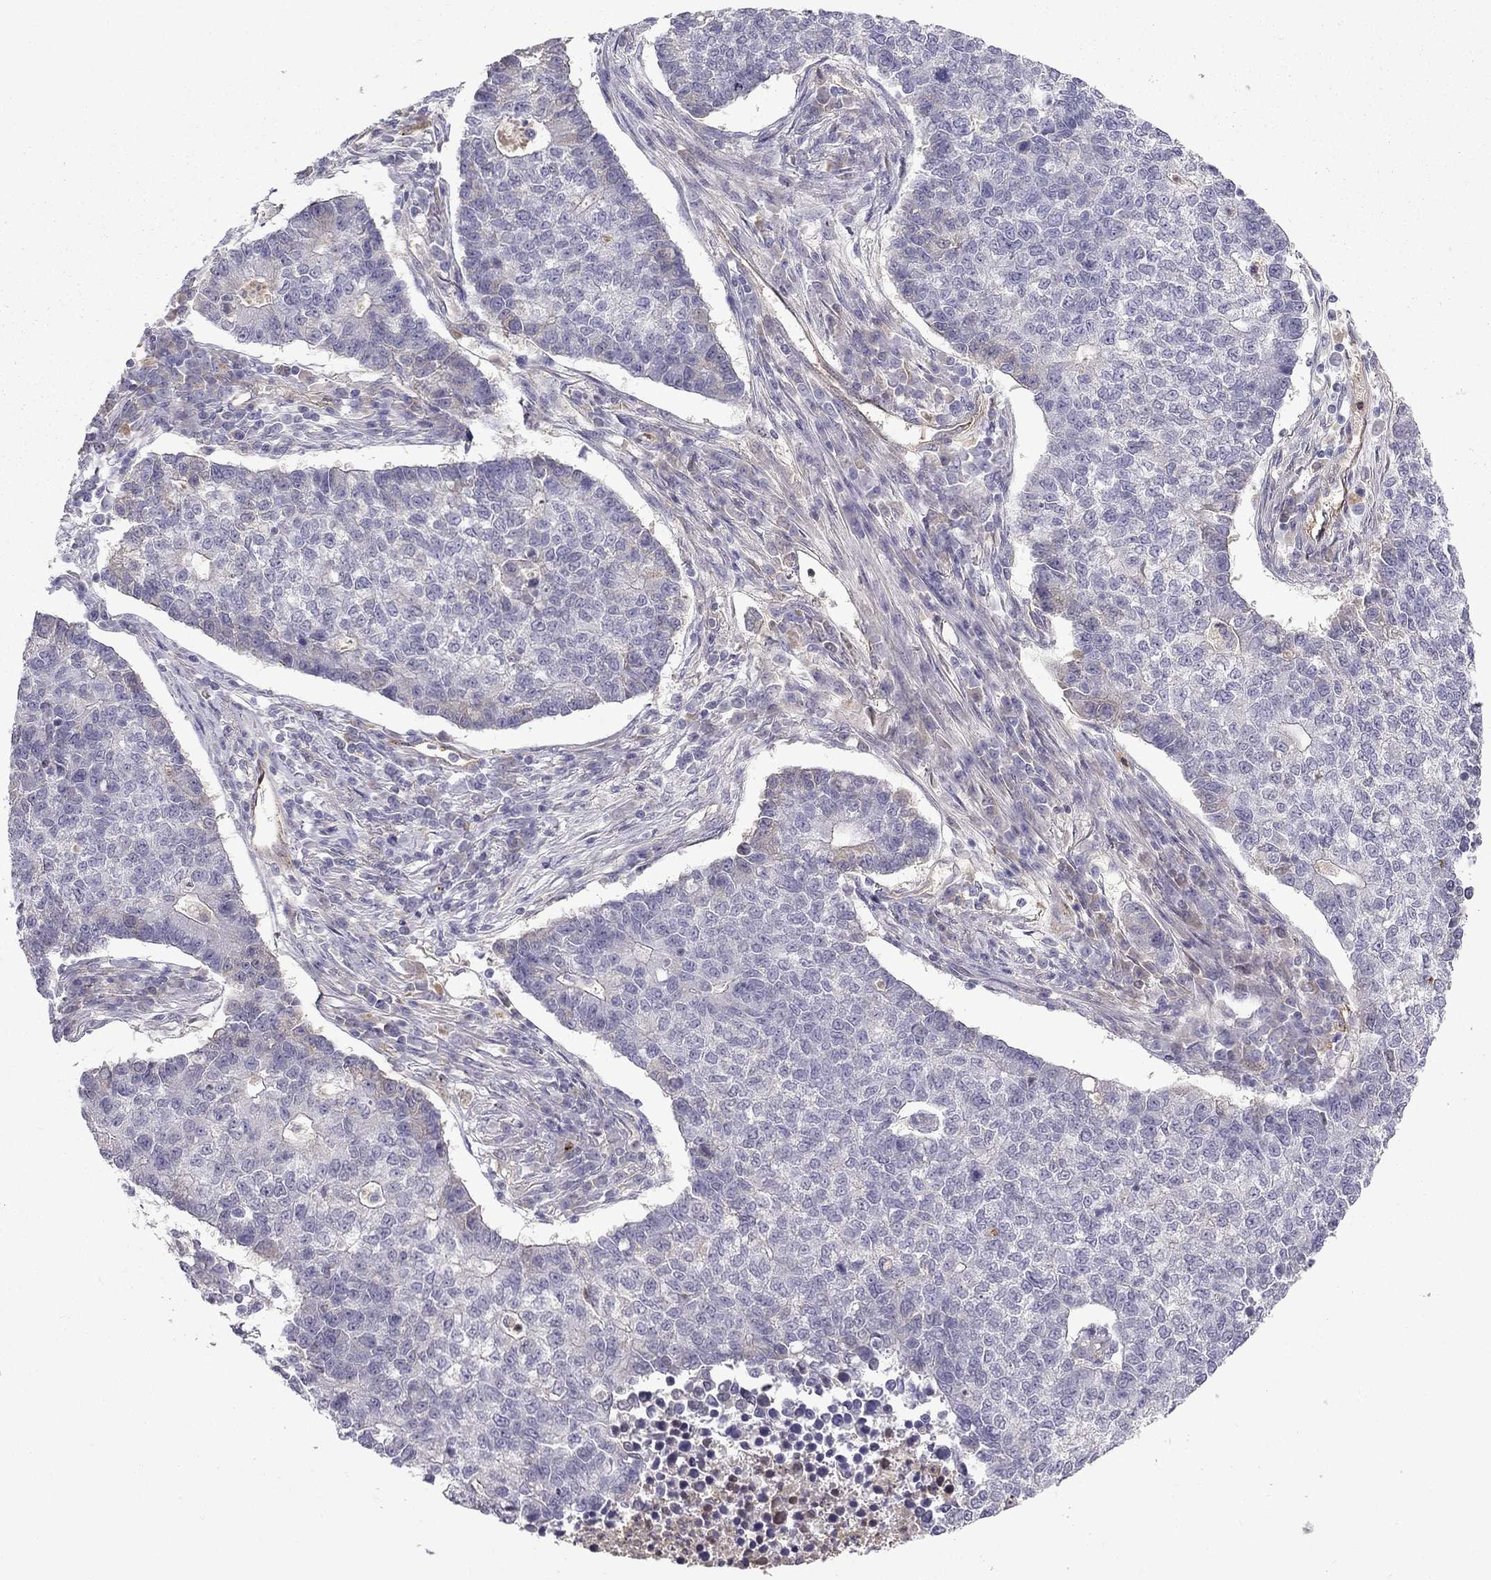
{"staining": {"intensity": "negative", "quantity": "none", "location": "none"}, "tissue": "lung cancer", "cell_type": "Tumor cells", "image_type": "cancer", "snomed": [{"axis": "morphology", "description": "Adenocarcinoma, NOS"}, {"axis": "topography", "description": "Lung"}], "caption": "DAB (3,3'-diaminobenzidine) immunohistochemical staining of human adenocarcinoma (lung) displays no significant staining in tumor cells.", "gene": "STOML3", "patient": {"sex": "male", "age": 57}}